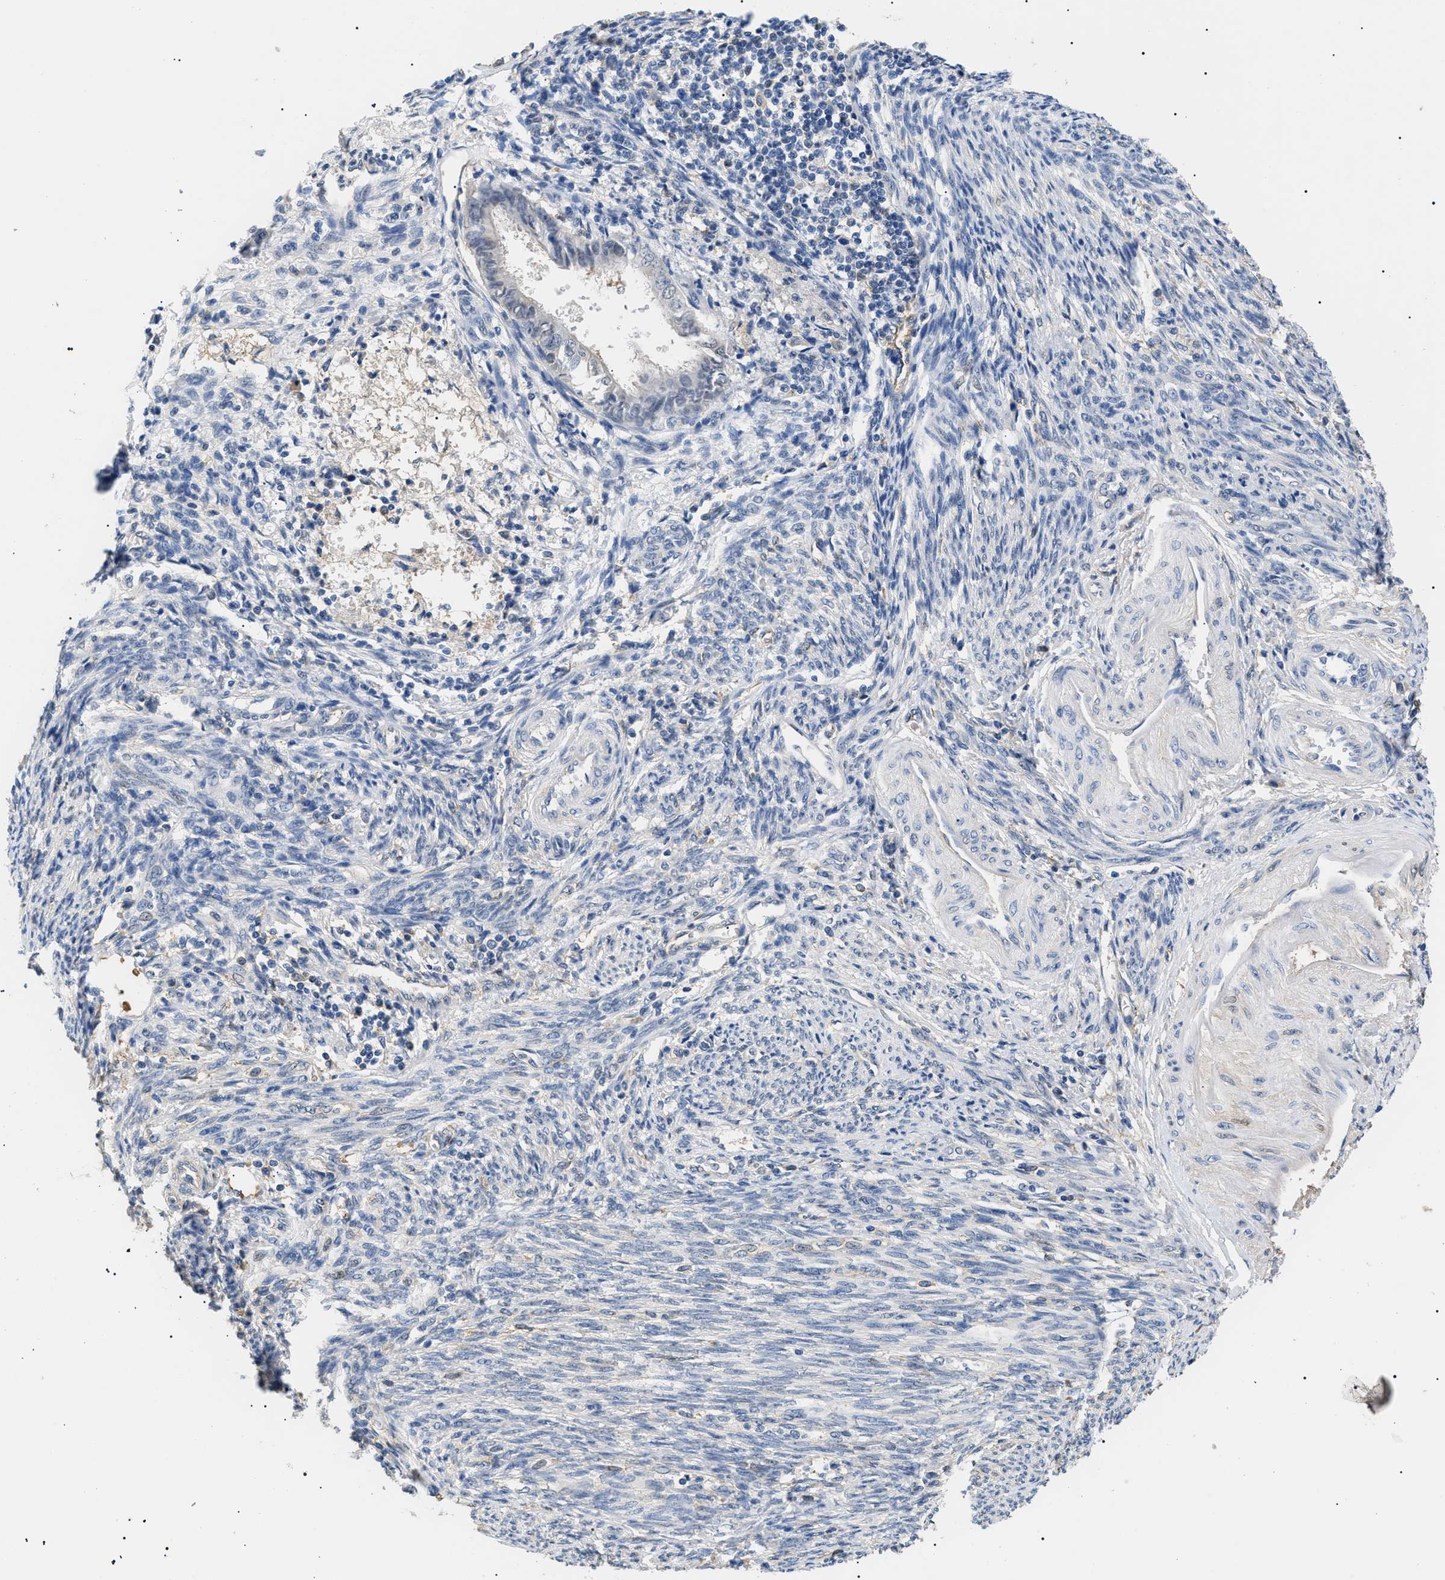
{"staining": {"intensity": "negative", "quantity": "none", "location": "none"}, "tissue": "endometrial cancer", "cell_type": "Tumor cells", "image_type": "cancer", "snomed": [{"axis": "morphology", "description": "Adenocarcinoma, NOS"}, {"axis": "topography", "description": "Endometrium"}], "caption": "Immunohistochemical staining of human endometrial adenocarcinoma displays no significant positivity in tumor cells.", "gene": "PRRT2", "patient": {"sex": "female", "age": 58}}